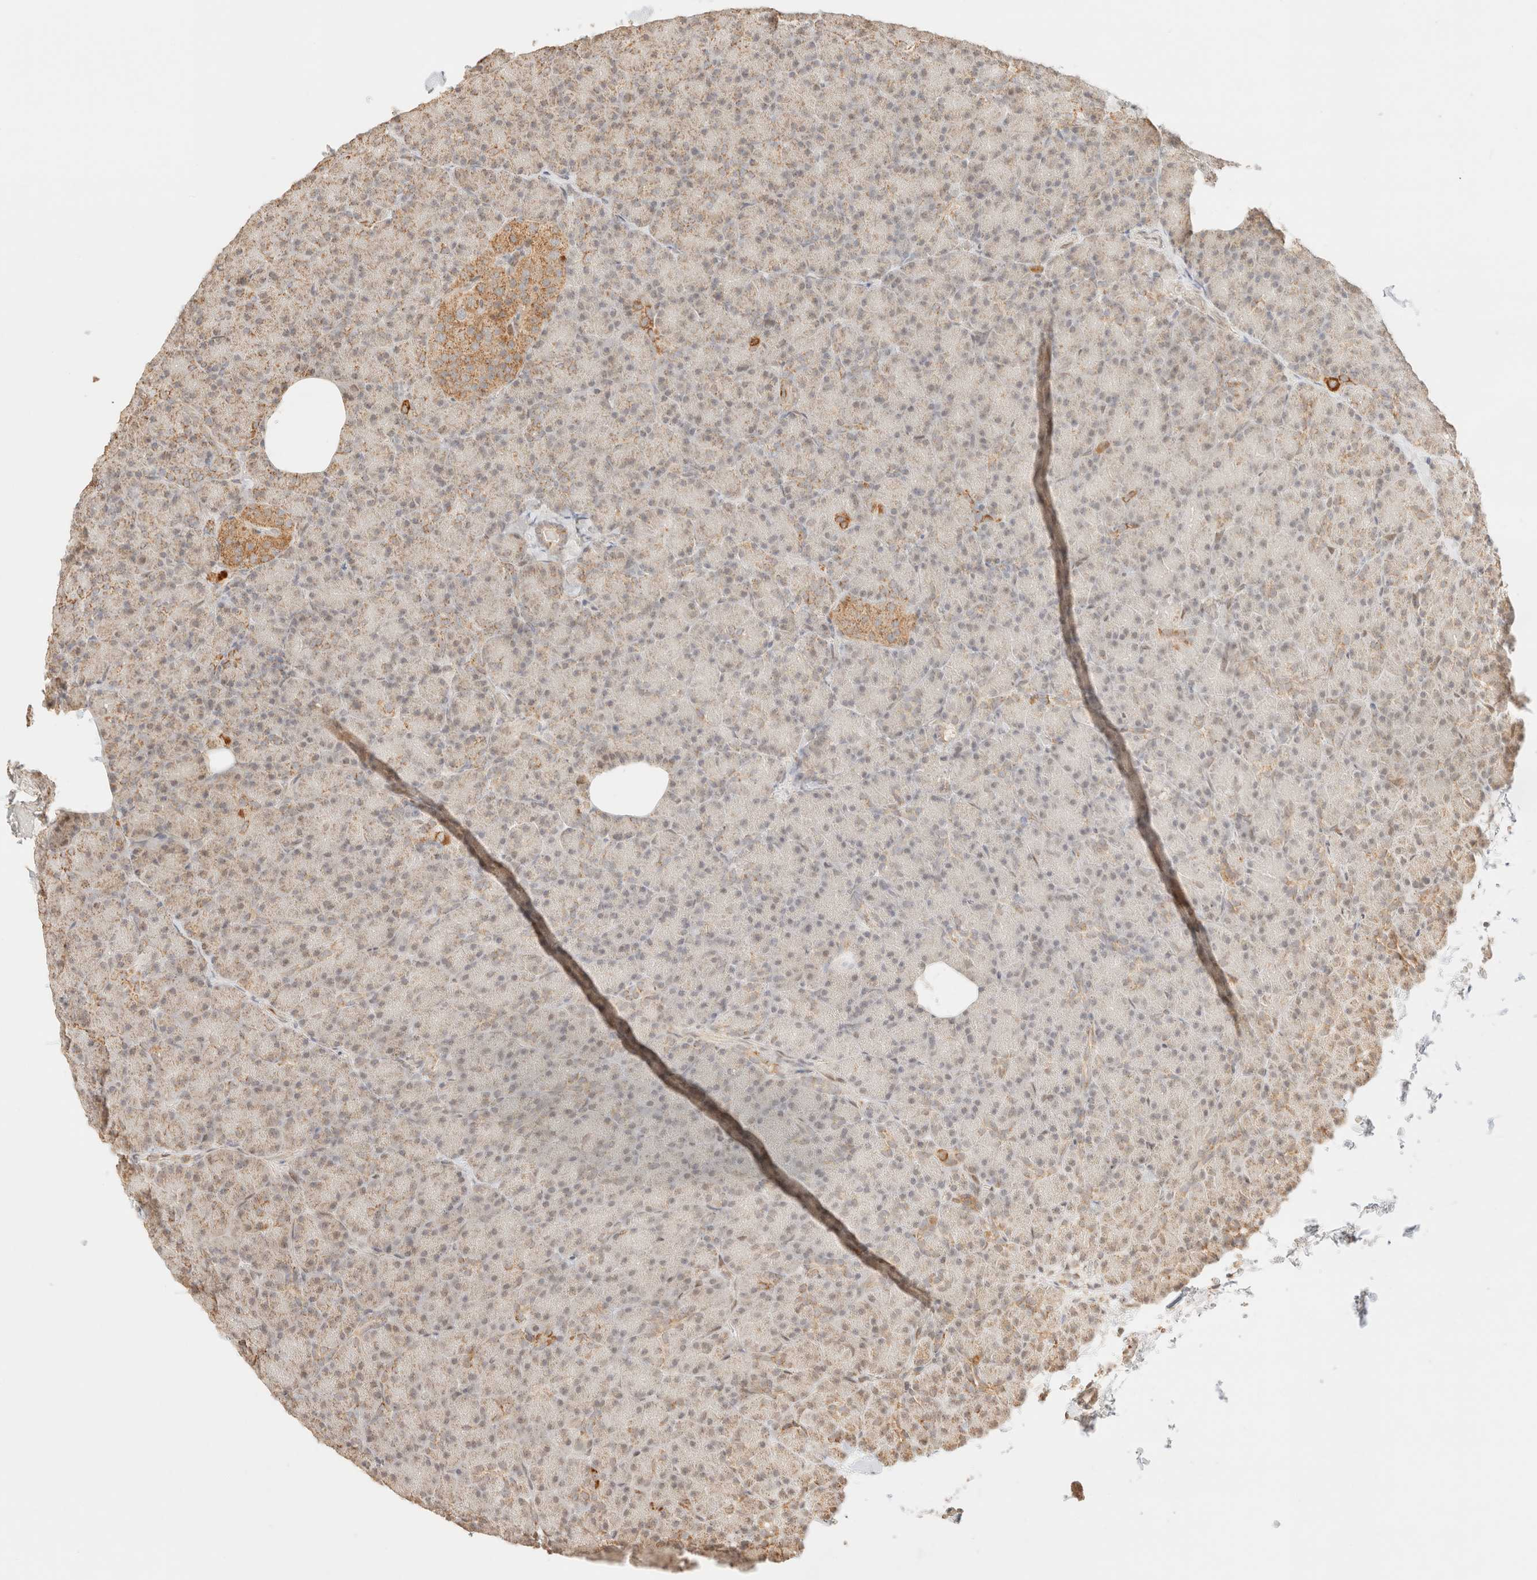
{"staining": {"intensity": "moderate", "quantity": "25%-75%", "location": "cytoplasmic/membranous"}, "tissue": "pancreas", "cell_type": "Exocrine glandular cells", "image_type": "normal", "snomed": [{"axis": "morphology", "description": "Normal tissue, NOS"}, {"axis": "topography", "description": "Pancreas"}], "caption": "Immunohistochemistry (IHC) of normal human pancreas reveals medium levels of moderate cytoplasmic/membranous expression in approximately 25%-75% of exocrine glandular cells.", "gene": "TACO1", "patient": {"sex": "female", "age": 43}}